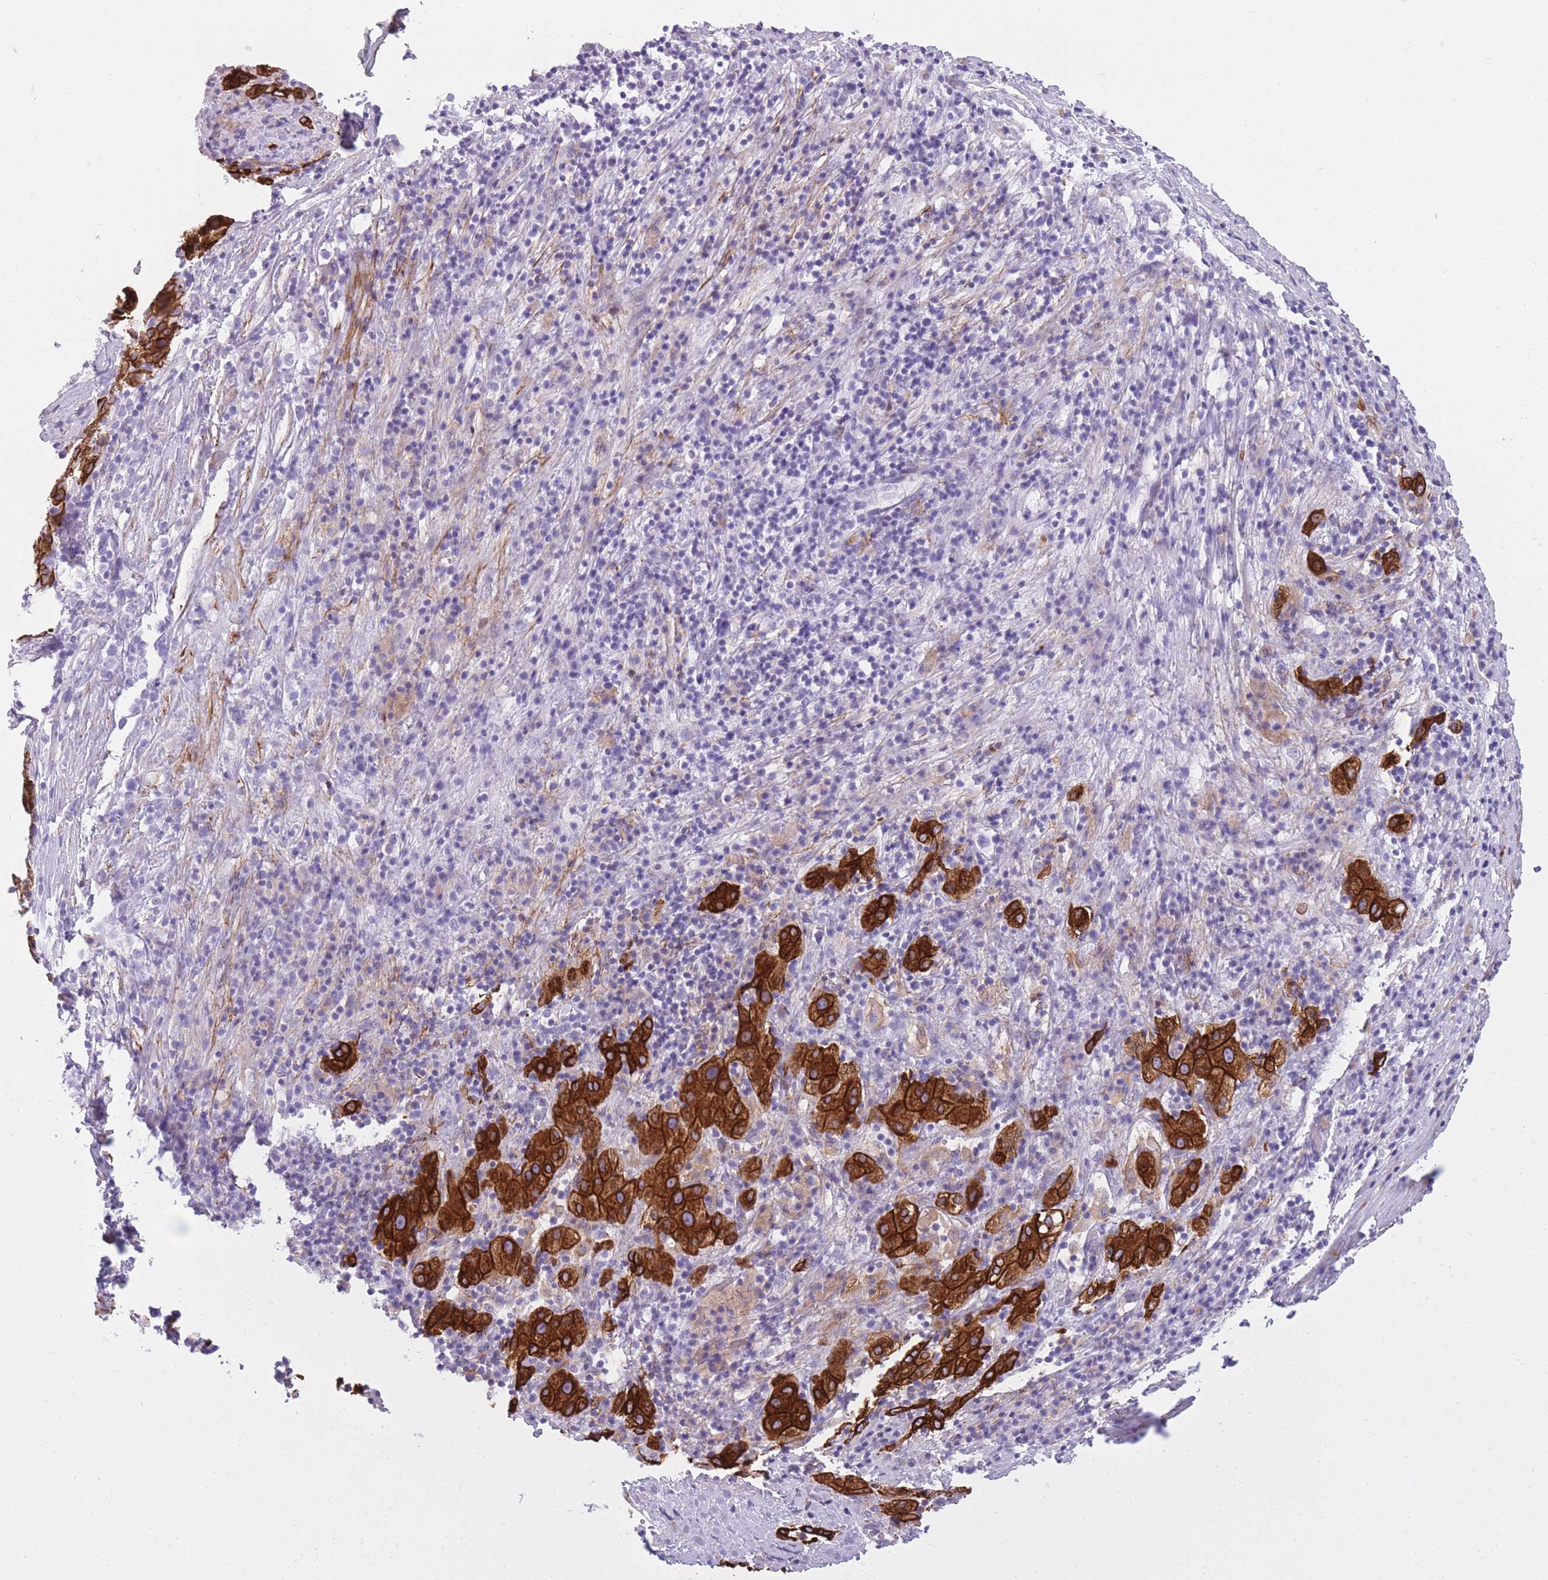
{"staining": {"intensity": "strong", "quantity": ">75%", "location": "cytoplasmic/membranous"}, "tissue": "liver cancer", "cell_type": "Tumor cells", "image_type": "cancer", "snomed": [{"axis": "morphology", "description": "Carcinoma, Hepatocellular, NOS"}, {"axis": "topography", "description": "Liver"}], "caption": "Immunohistochemistry (IHC) (DAB) staining of hepatocellular carcinoma (liver) reveals strong cytoplasmic/membranous protein positivity in about >75% of tumor cells.", "gene": "RADX", "patient": {"sex": "female", "age": 58}}